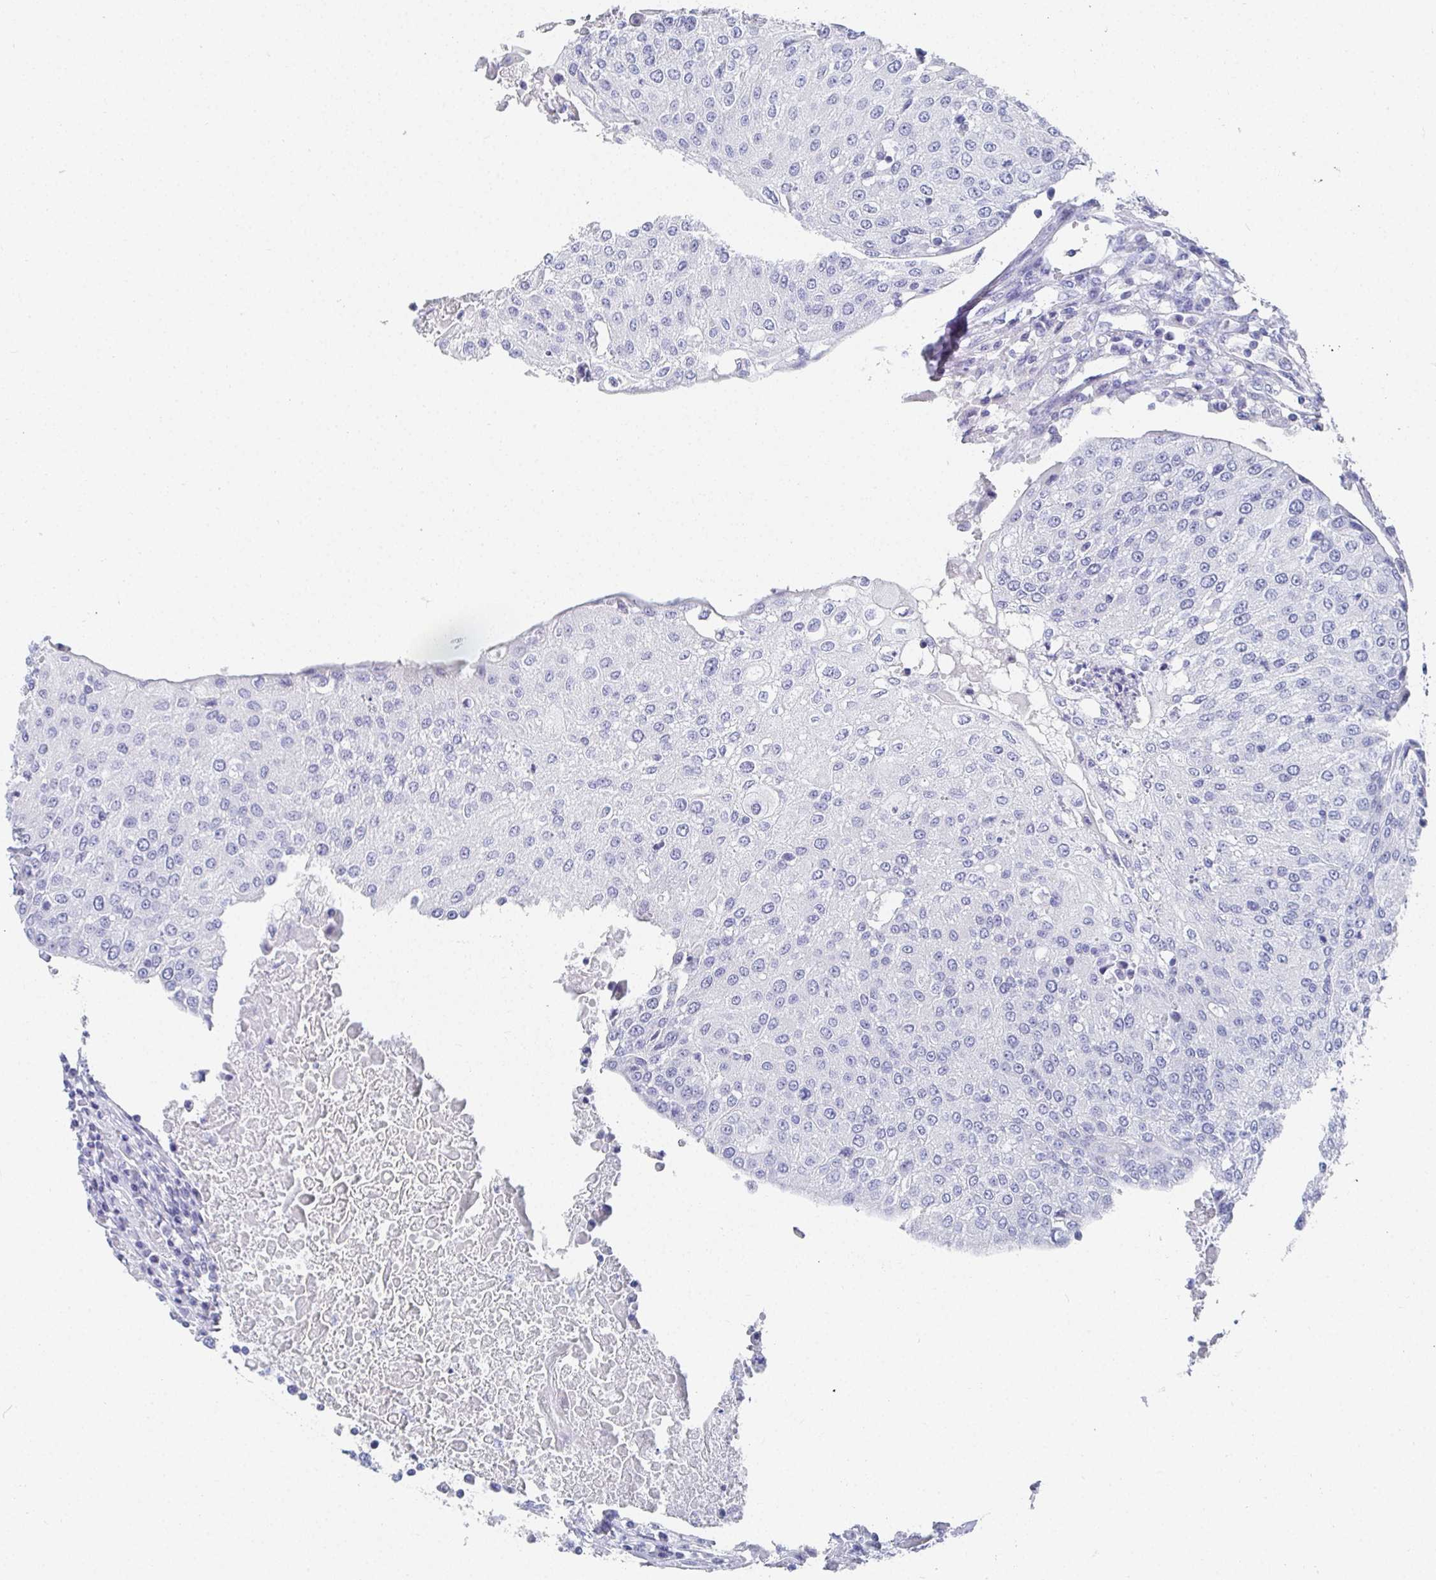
{"staining": {"intensity": "negative", "quantity": "none", "location": "none"}, "tissue": "urothelial cancer", "cell_type": "Tumor cells", "image_type": "cancer", "snomed": [{"axis": "morphology", "description": "Urothelial carcinoma, High grade"}, {"axis": "topography", "description": "Urinary bladder"}], "caption": "The micrograph exhibits no significant positivity in tumor cells of urothelial cancer.", "gene": "GRIA1", "patient": {"sex": "female", "age": 85}}